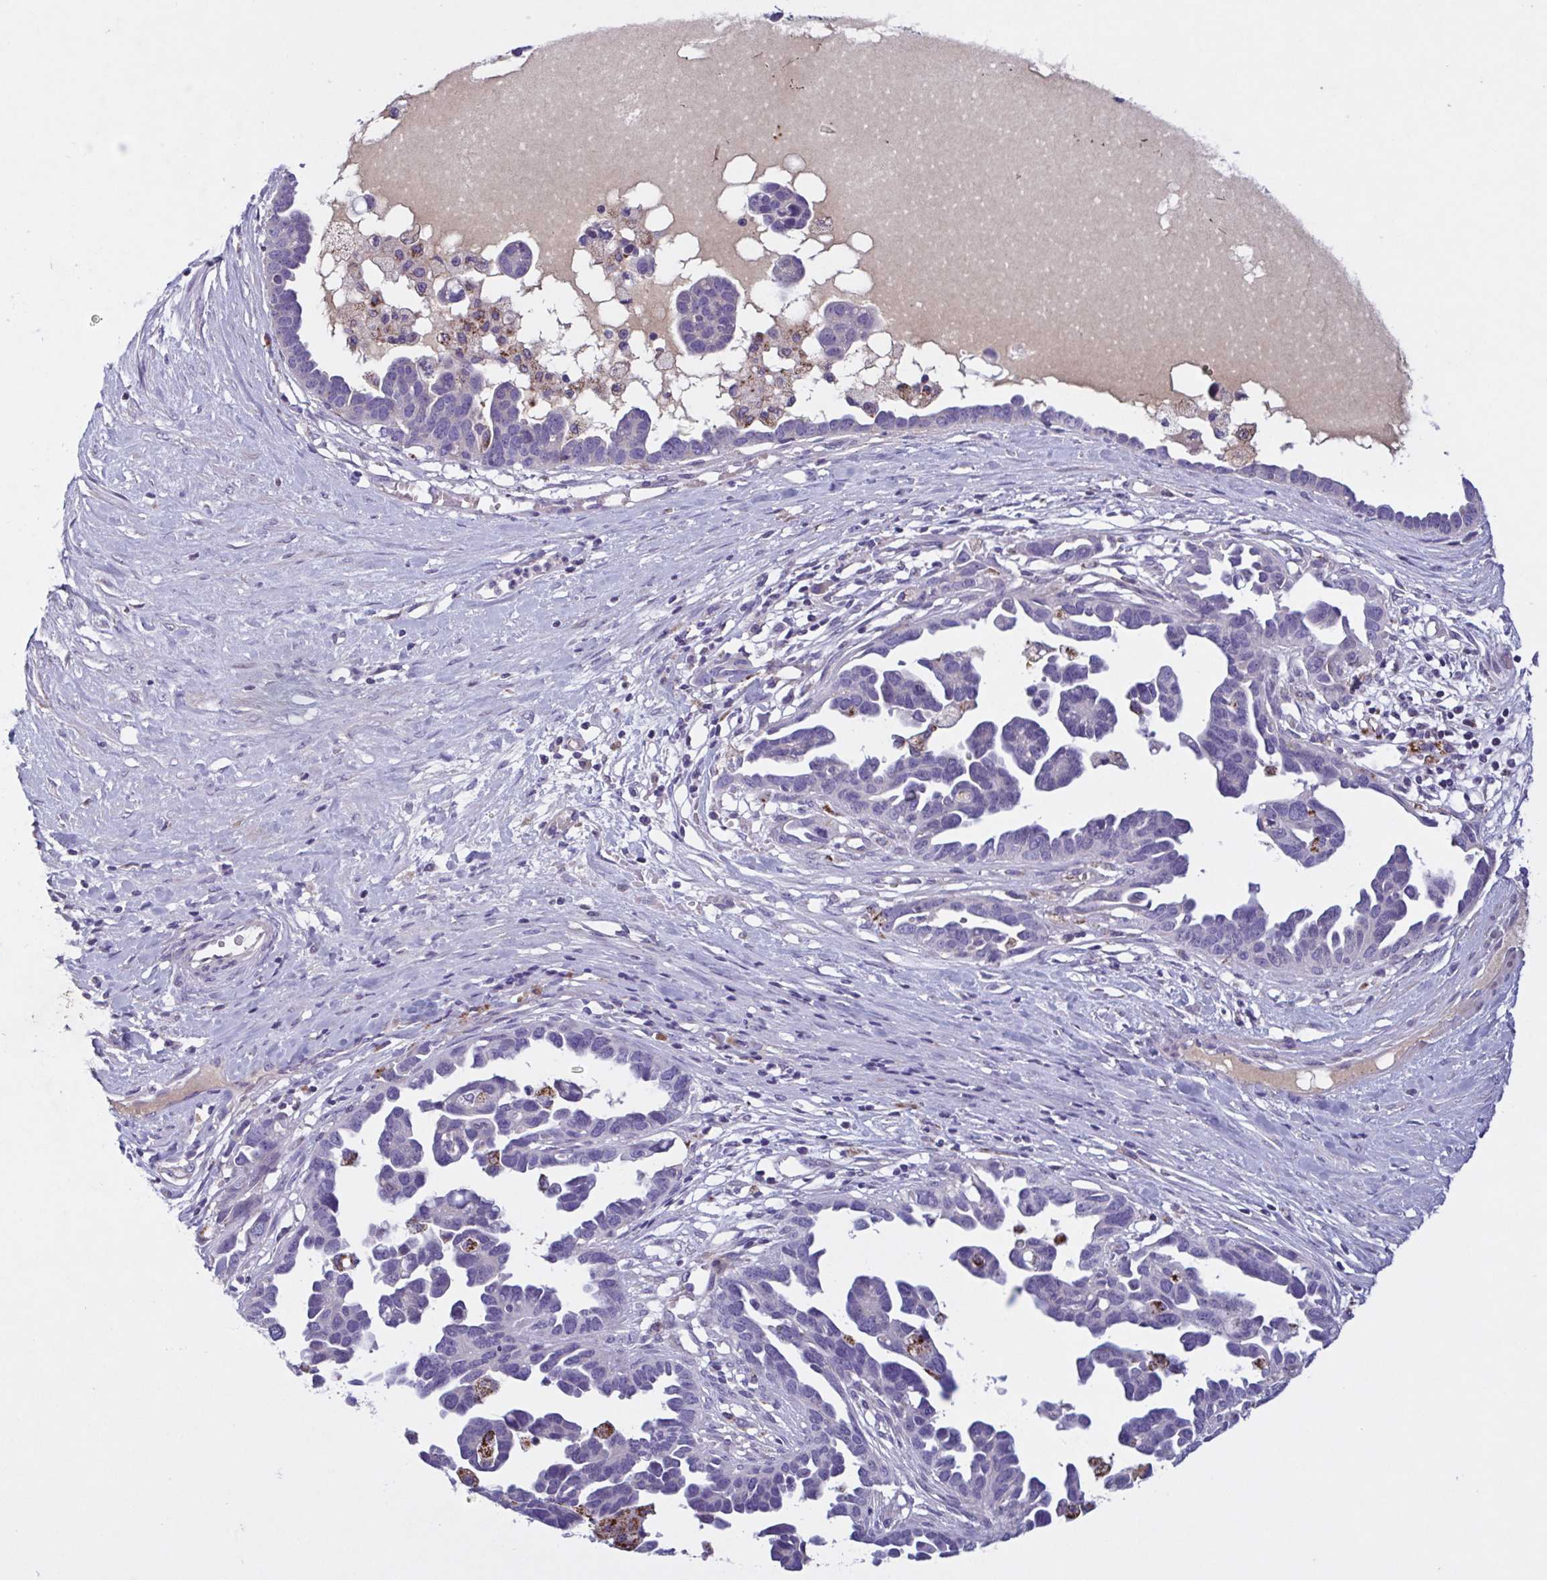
{"staining": {"intensity": "negative", "quantity": "none", "location": "none"}, "tissue": "ovarian cancer", "cell_type": "Tumor cells", "image_type": "cancer", "snomed": [{"axis": "morphology", "description": "Cystadenocarcinoma, serous, NOS"}, {"axis": "topography", "description": "Ovary"}], "caption": "Tumor cells show no significant protein positivity in serous cystadenocarcinoma (ovarian).", "gene": "F13B", "patient": {"sex": "female", "age": 54}}